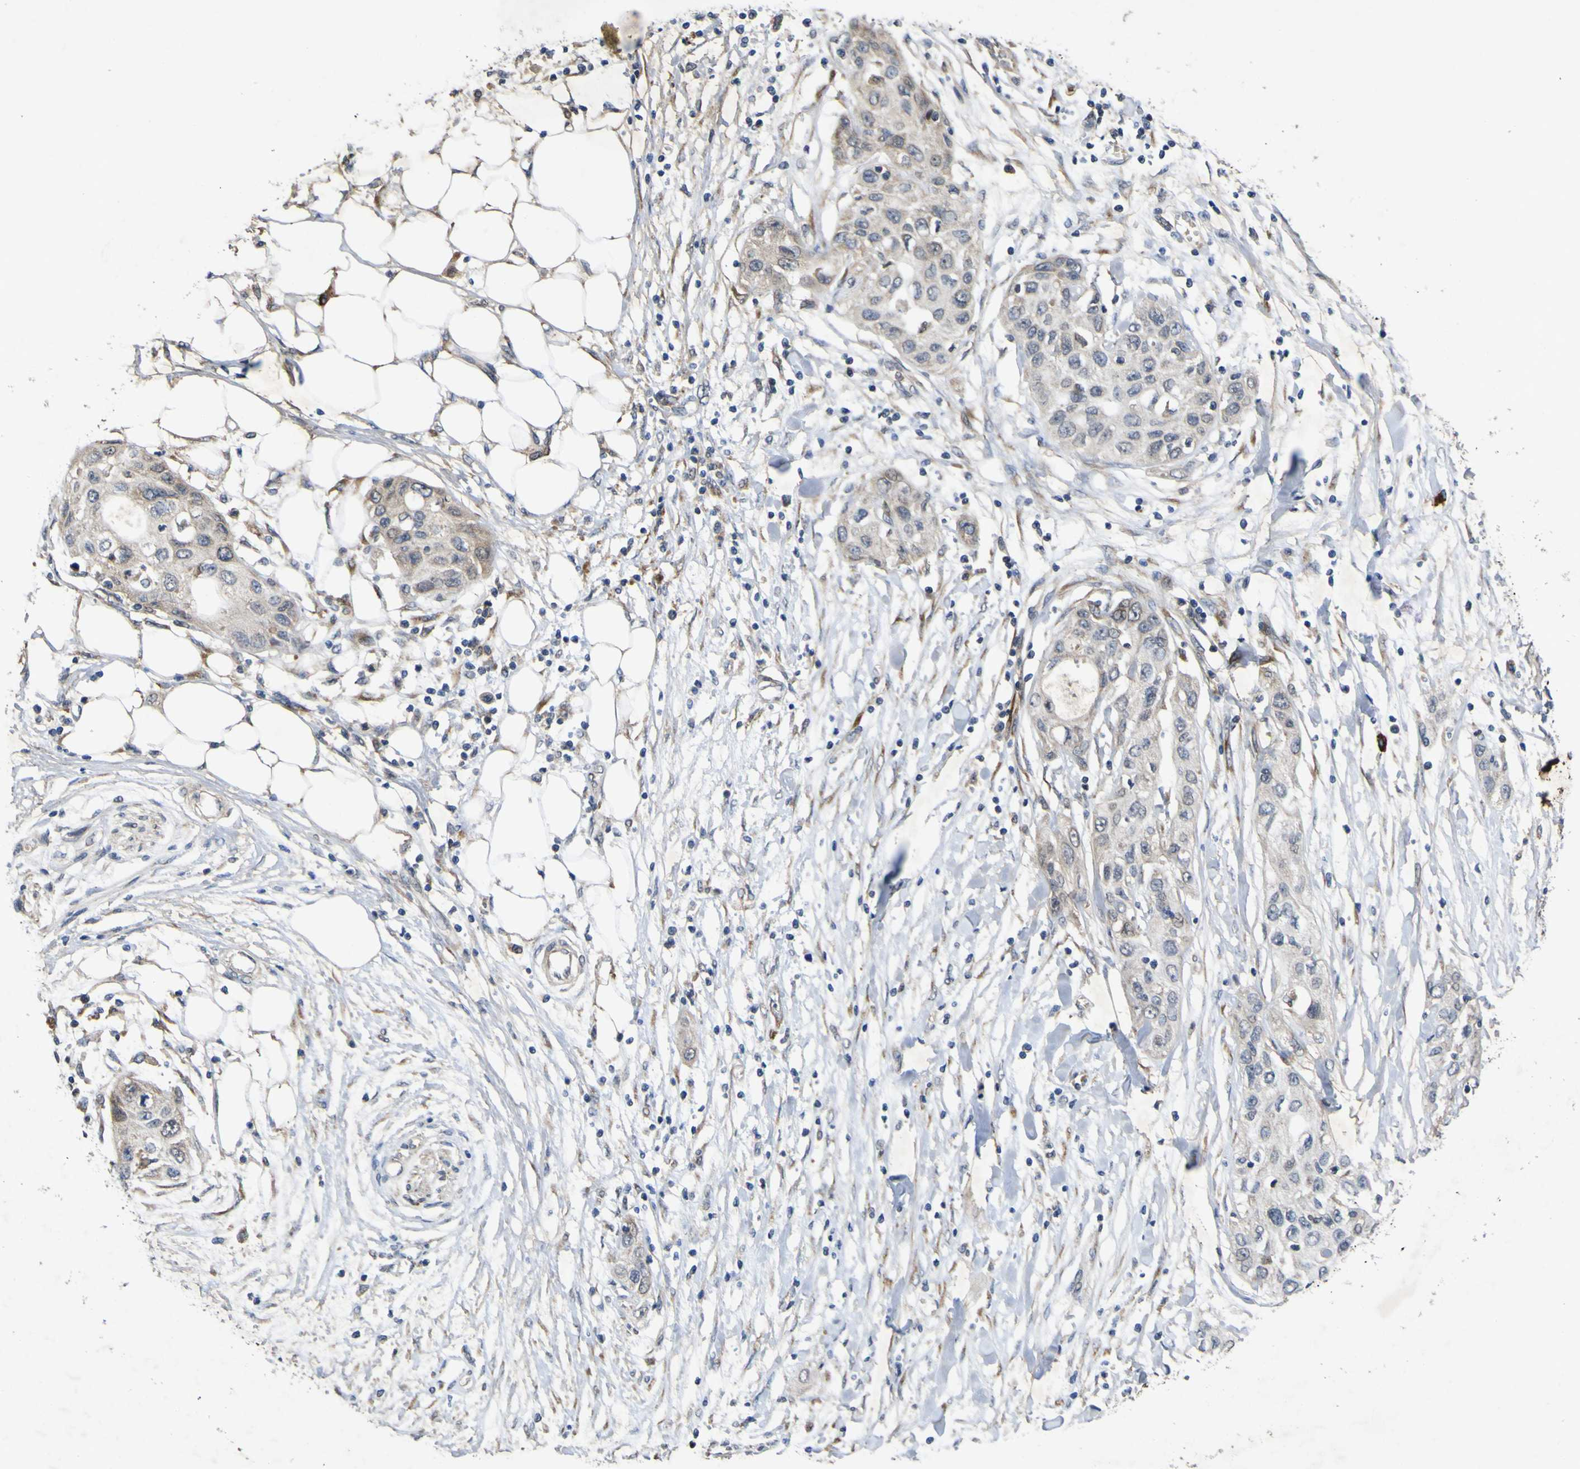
{"staining": {"intensity": "weak", "quantity": ">75%", "location": "cytoplasmic/membranous"}, "tissue": "pancreatic cancer", "cell_type": "Tumor cells", "image_type": "cancer", "snomed": [{"axis": "morphology", "description": "Adenocarcinoma, NOS"}, {"axis": "topography", "description": "Pancreas"}], "caption": "Protein analysis of pancreatic cancer tissue reveals weak cytoplasmic/membranous expression in about >75% of tumor cells. Immunohistochemistry (ihc) stains the protein of interest in brown and the nuclei are stained blue.", "gene": "IRAK2", "patient": {"sex": "female", "age": 70}}